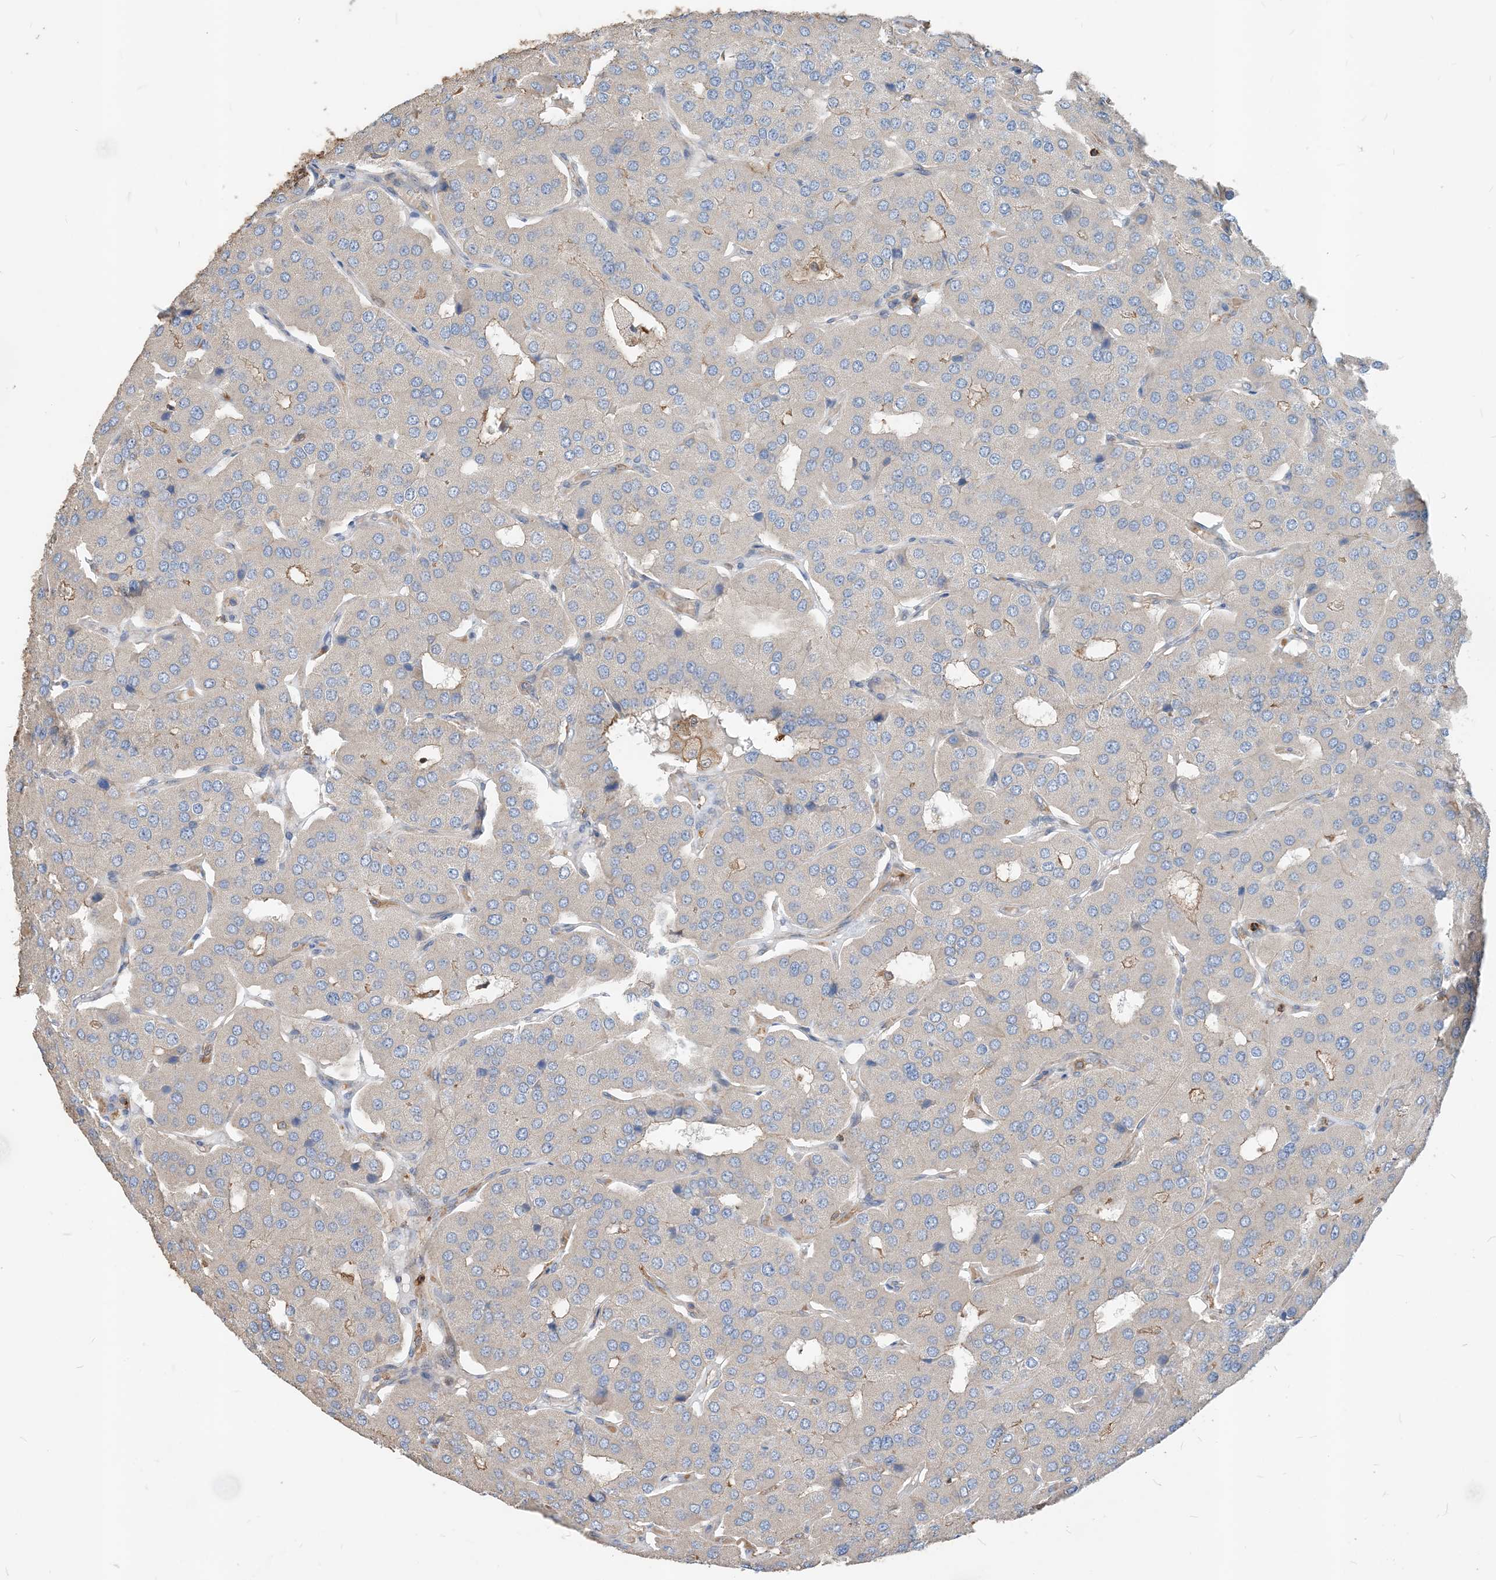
{"staining": {"intensity": "negative", "quantity": "none", "location": "none"}, "tissue": "parathyroid gland", "cell_type": "Glandular cells", "image_type": "normal", "snomed": [{"axis": "morphology", "description": "Normal tissue, NOS"}, {"axis": "morphology", "description": "Adenoma, NOS"}, {"axis": "topography", "description": "Parathyroid gland"}], "caption": "This micrograph is of unremarkable parathyroid gland stained with immunohistochemistry to label a protein in brown with the nuclei are counter-stained blue. There is no expression in glandular cells.", "gene": "PARVG", "patient": {"sex": "female", "age": 86}}